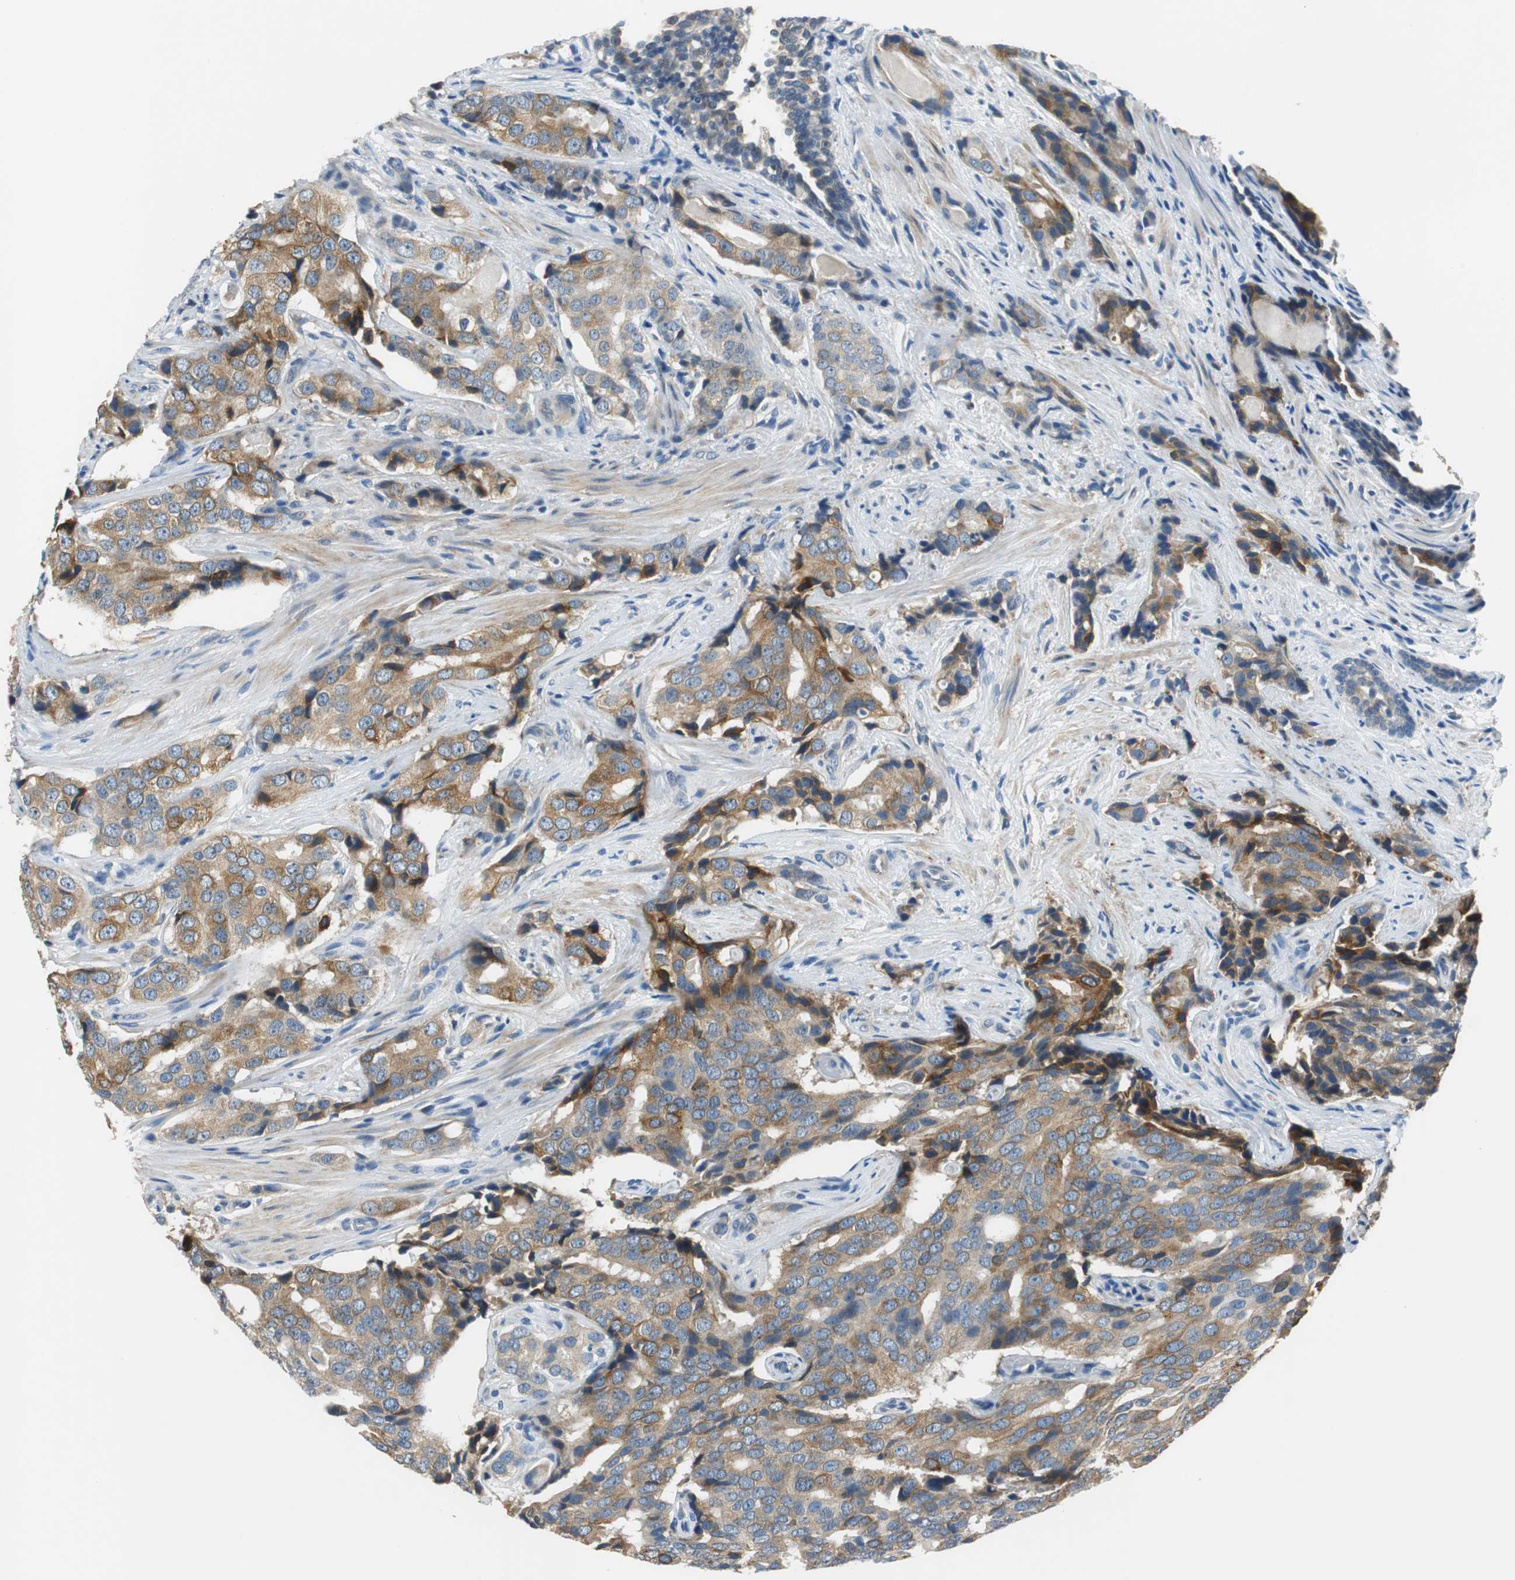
{"staining": {"intensity": "moderate", "quantity": ">75%", "location": "cytoplasmic/membranous"}, "tissue": "prostate cancer", "cell_type": "Tumor cells", "image_type": "cancer", "snomed": [{"axis": "morphology", "description": "Adenocarcinoma, High grade"}, {"axis": "topography", "description": "Prostate"}], "caption": "DAB (3,3'-diaminobenzidine) immunohistochemical staining of human prostate adenocarcinoma (high-grade) demonstrates moderate cytoplasmic/membranous protein expression in approximately >75% of tumor cells. Nuclei are stained in blue.", "gene": "FADS2", "patient": {"sex": "male", "age": 58}}